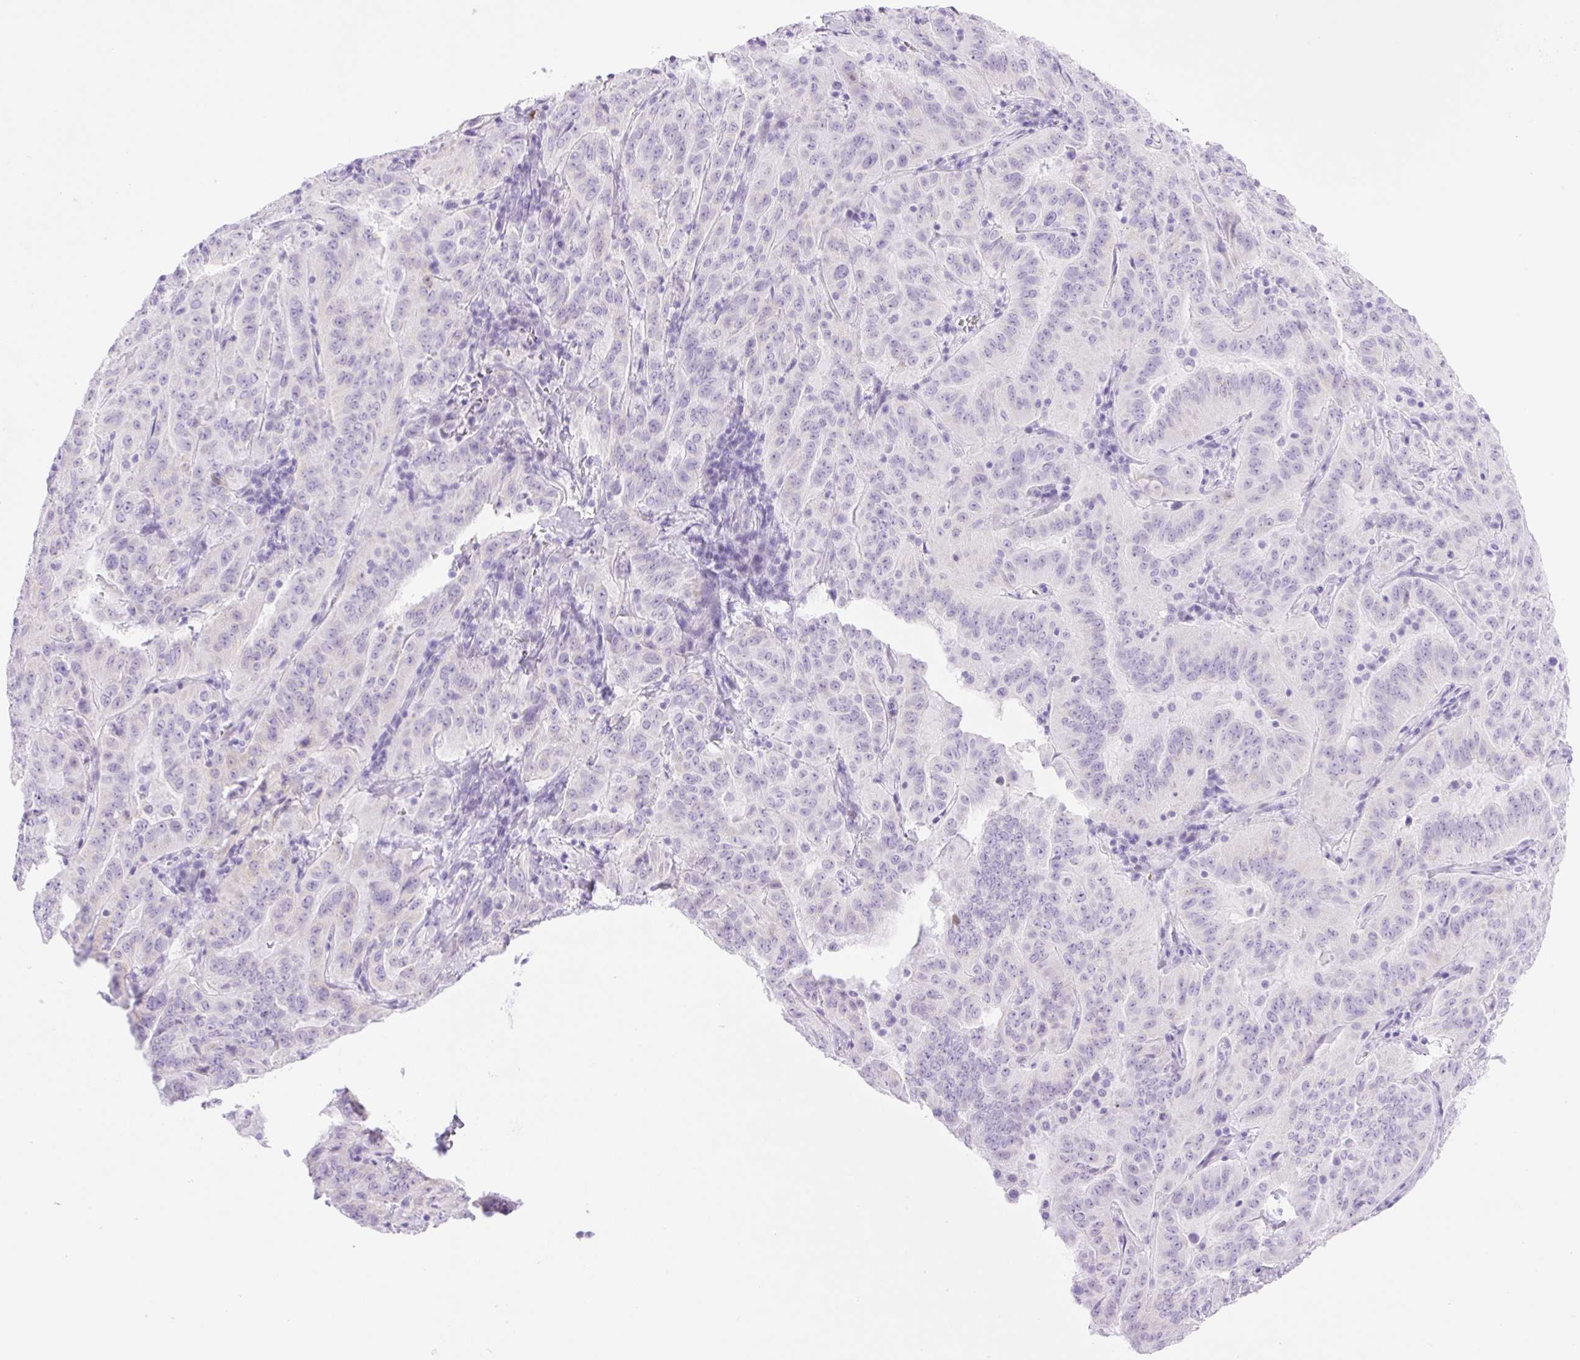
{"staining": {"intensity": "negative", "quantity": "none", "location": "none"}, "tissue": "pancreatic cancer", "cell_type": "Tumor cells", "image_type": "cancer", "snomed": [{"axis": "morphology", "description": "Adenocarcinoma, NOS"}, {"axis": "topography", "description": "Pancreas"}], "caption": "Immunohistochemical staining of adenocarcinoma (pancreatic) shows no significant positivity in tumor cells.", "gene": "SPRR4", "patient": {"sex": "male", "age": 63}}